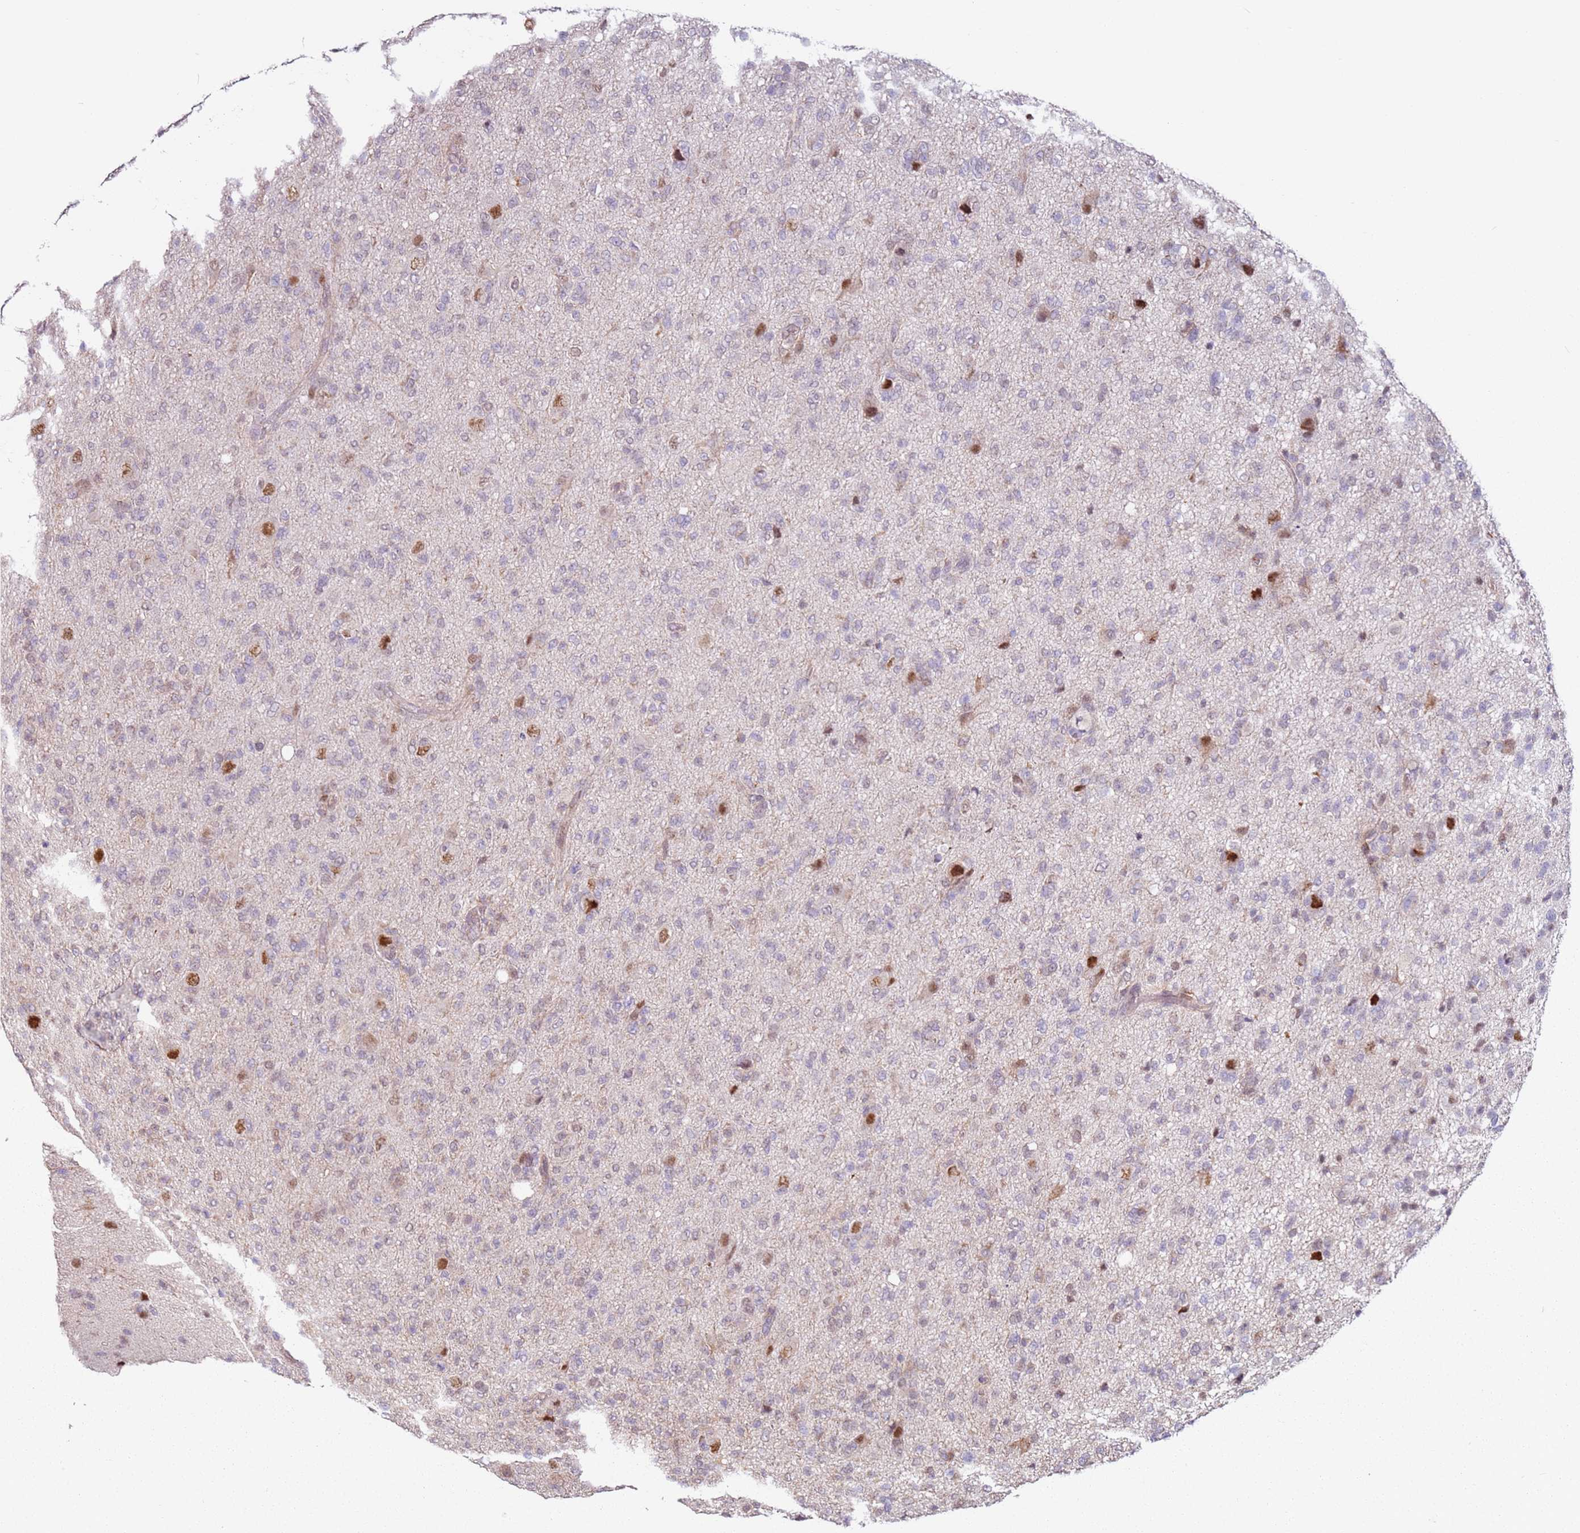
{"staining": {"intensity": "moderate", "quantity": "<25%", "location": "nuclear"}, "tissue": "glioma", "cell_type": "Tumor cells", "image_type": "cancer", "snomed": [{"axis": "morphology", "description": "Glioma, malignant, High grade"}, {"axis": "topography", "description": "Brain"}], "caption": "Protein expression analysis of human malignant high-grade glioma reveals moderate nuclear expression in approximately <25% of tumor cells.", "gene": "PSMD4", "patient": {"sex": "female", "age": 57}}